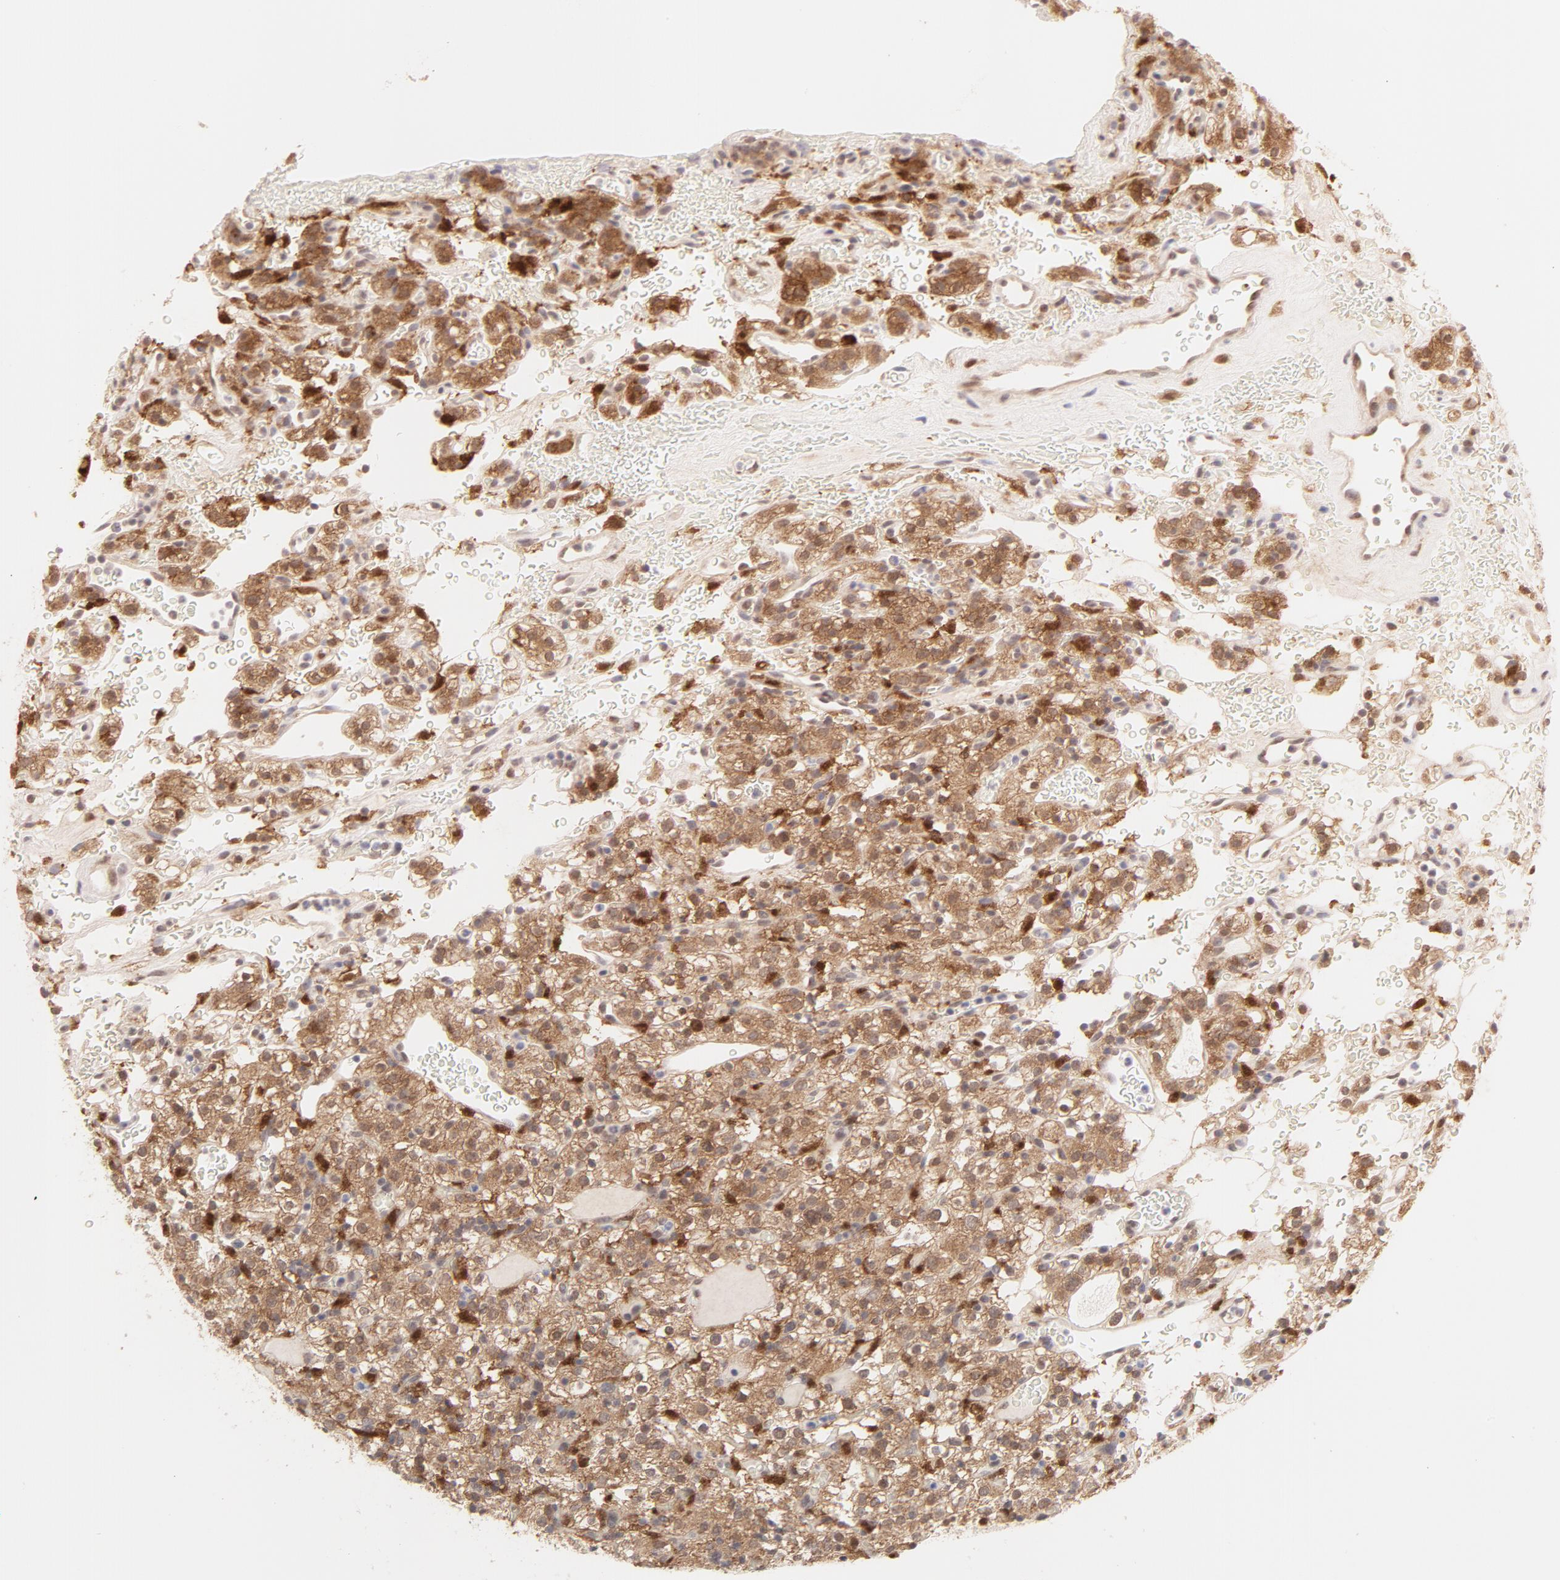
{"staining": {"intensity": "moderate", "quantity": ">75%", "location": "cytoplasmic/membranous"}, "tissue": "renal cancer", "cell_type": "Tumor cells", "image_type": "cancer", "snomed": [{"axis": "morphology", "description": "Normal tissue, NOS"}, {"axis": "morphology", "description": "Adenocarcinoma, NOS"}, {"axis": "topography", "description": "Kidney"}], "caption": "The histopathology image displays immunohistochemical staining of adenocarcinoma (renal). There is moderate cytoplasmic/membranous expression is present in about >75% of tumor cells. (IHC, brightfield microscopy, high magnification).", "gene": "PRDX1", "patient": {"sex": "female", "age": 72}}